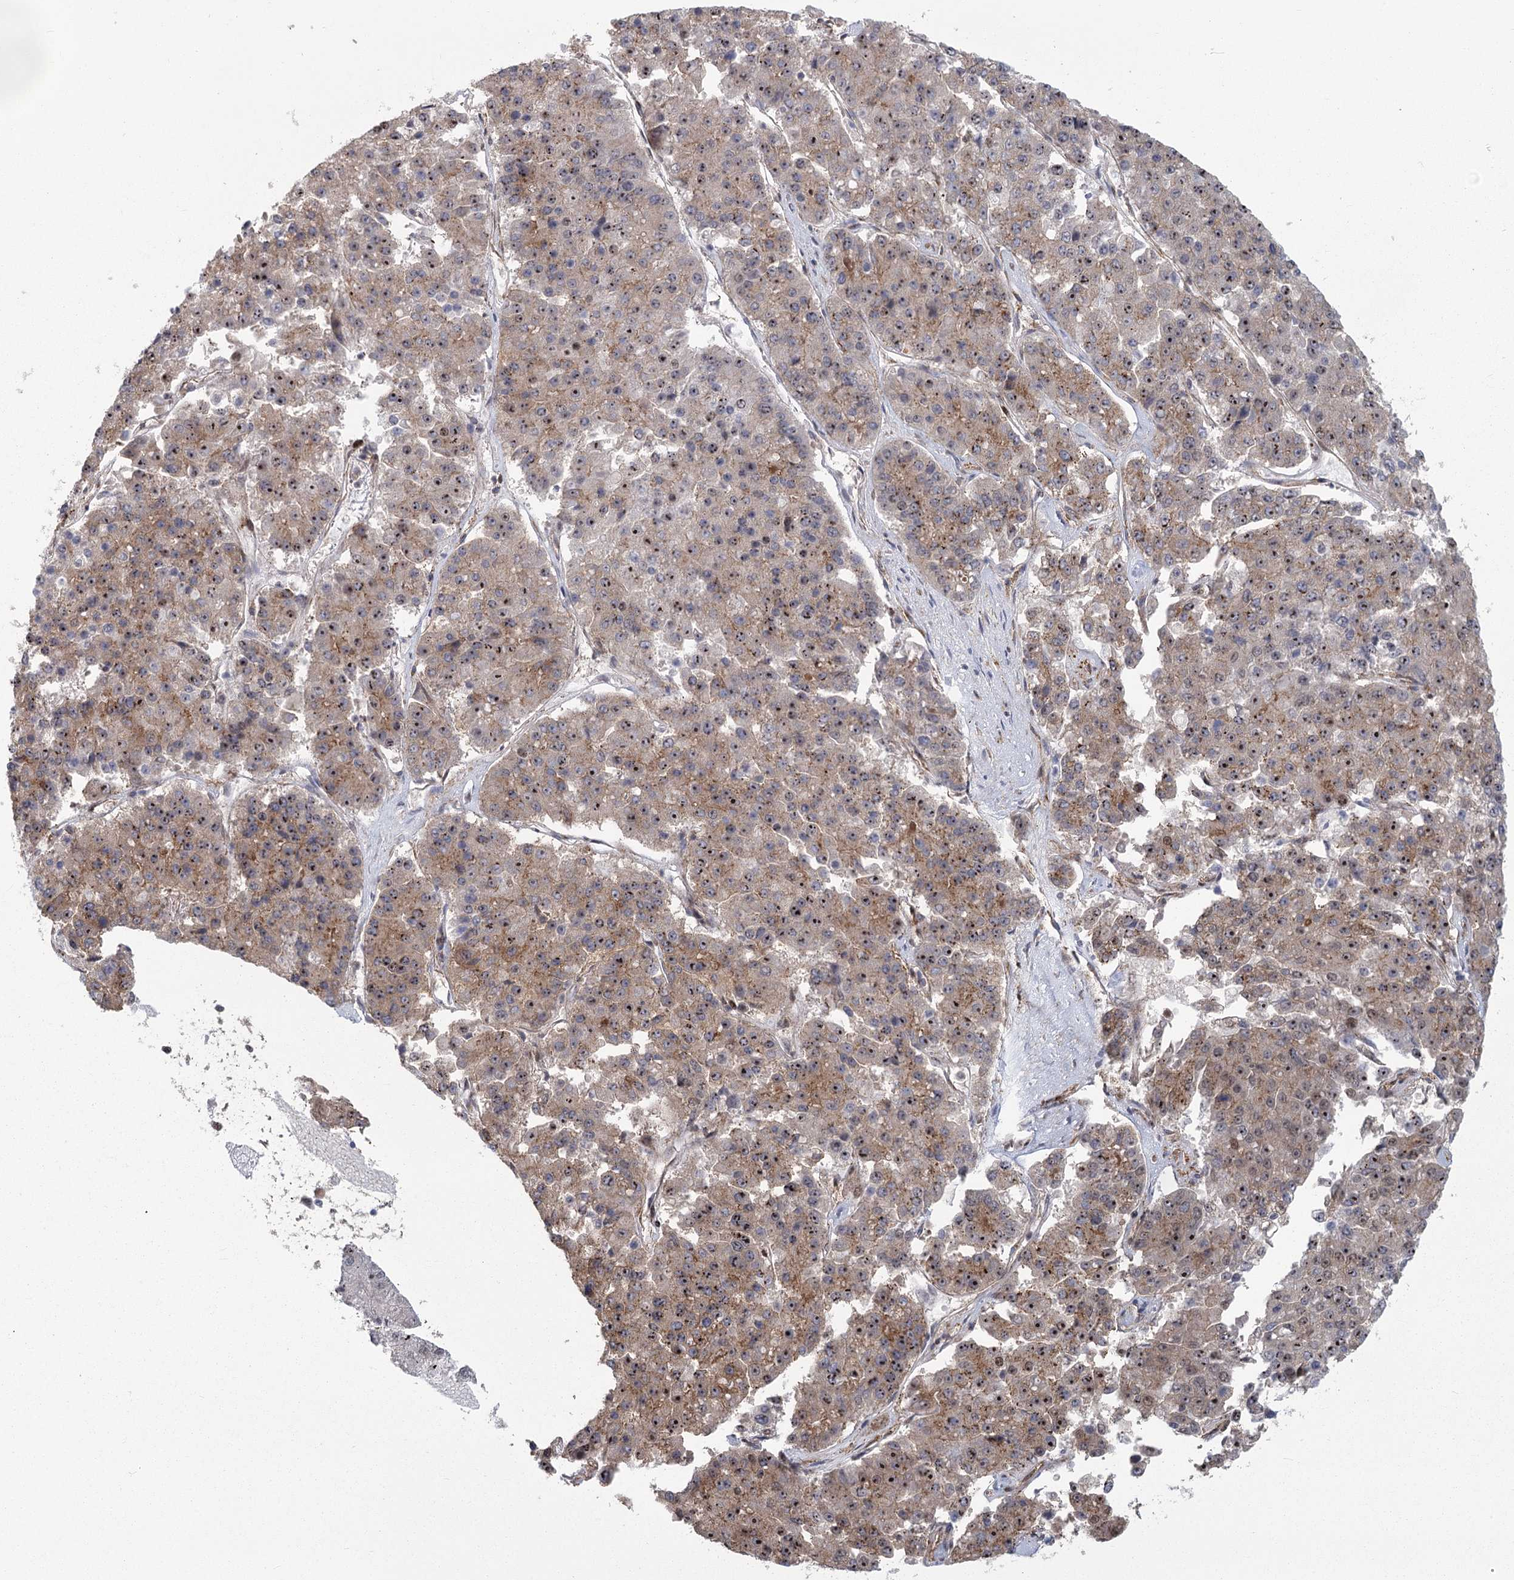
{"staining": {"intensity": "moderate", "quantity": ">75%", "location": "cytoplasmic/membranous,nuclear"}, "tissue": "pancreatic cancer", "cell_type": "Tumor cells", "image_type": "cancer", "snomed": [{"axis": "morphology", "description": "Adenocarcinoma, NOS"}, {"axis": "topography", "description": "Pancreas"}], "caption": "Moderate cytoplasmic/membranous and nuclear positivity for a protein is identified in about >75% of tumor cells of pancreatic cancer using immunohistochemistry (IHC).", "gene": "PARM1", "patient": {"sex": "male", "age": 50}}